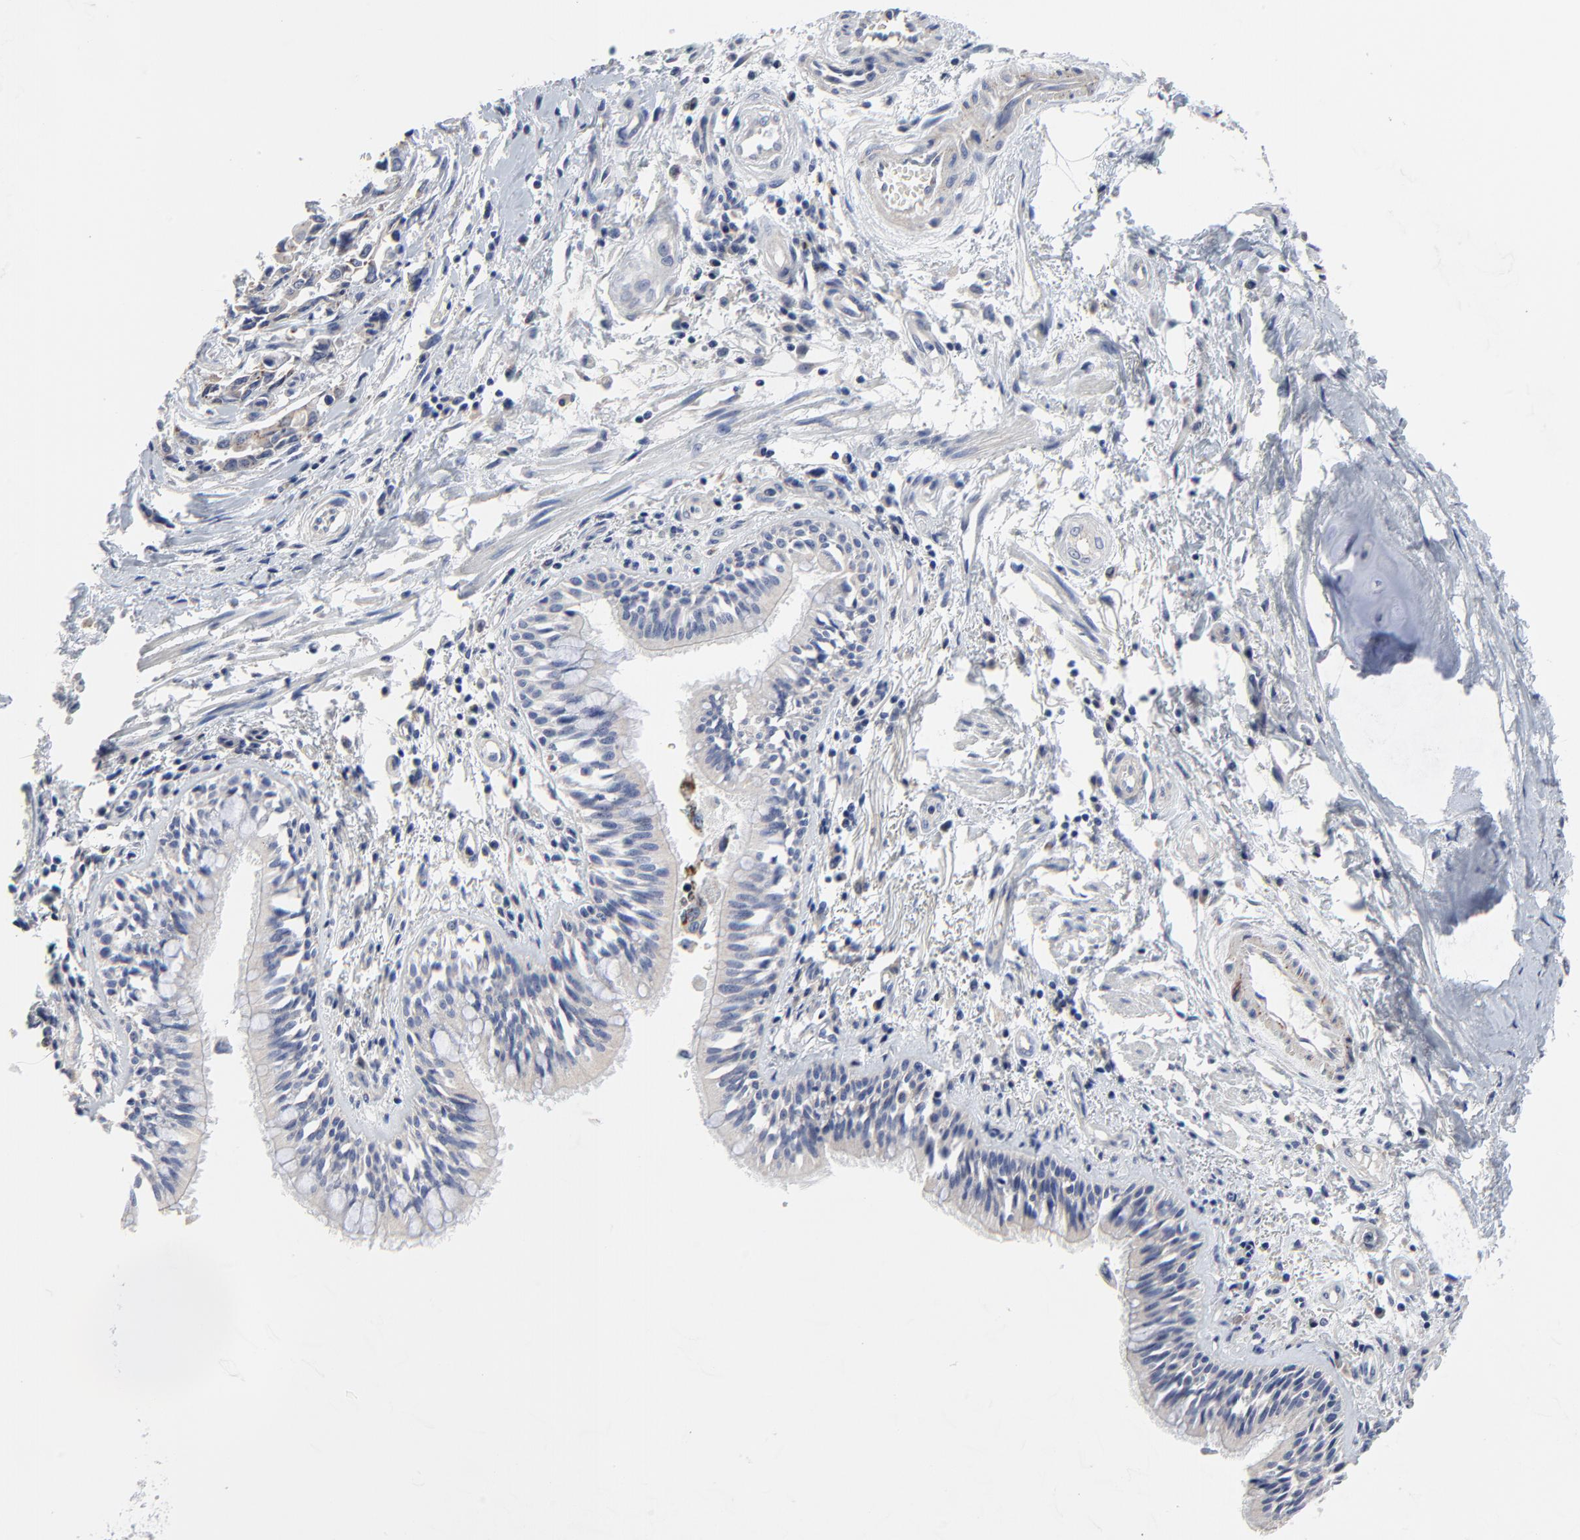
{"staining": {"intensity": "weak", "quantity": "25%-75%", "location": "cytoplasmic/membranous"}, "tissue": "lung cancer", "cell_type": "Tumor cells", "image_type": "cancer", "snomed": [{"axis": "morphology", "description": "Adenocarcinoma, NOS"}, {"axis": "topography", "description": "Lymph node"}, {"axis": "topography", "description": "Lung"}], "caption": "Immunohistochemical staining of lung cancer shows low levels of weak cytoplasmic/membranous positivity in approximately 25%-75% of tumor cells.", "gene": "DHRSX", "patient": {"sex": "male", "age": 64}}